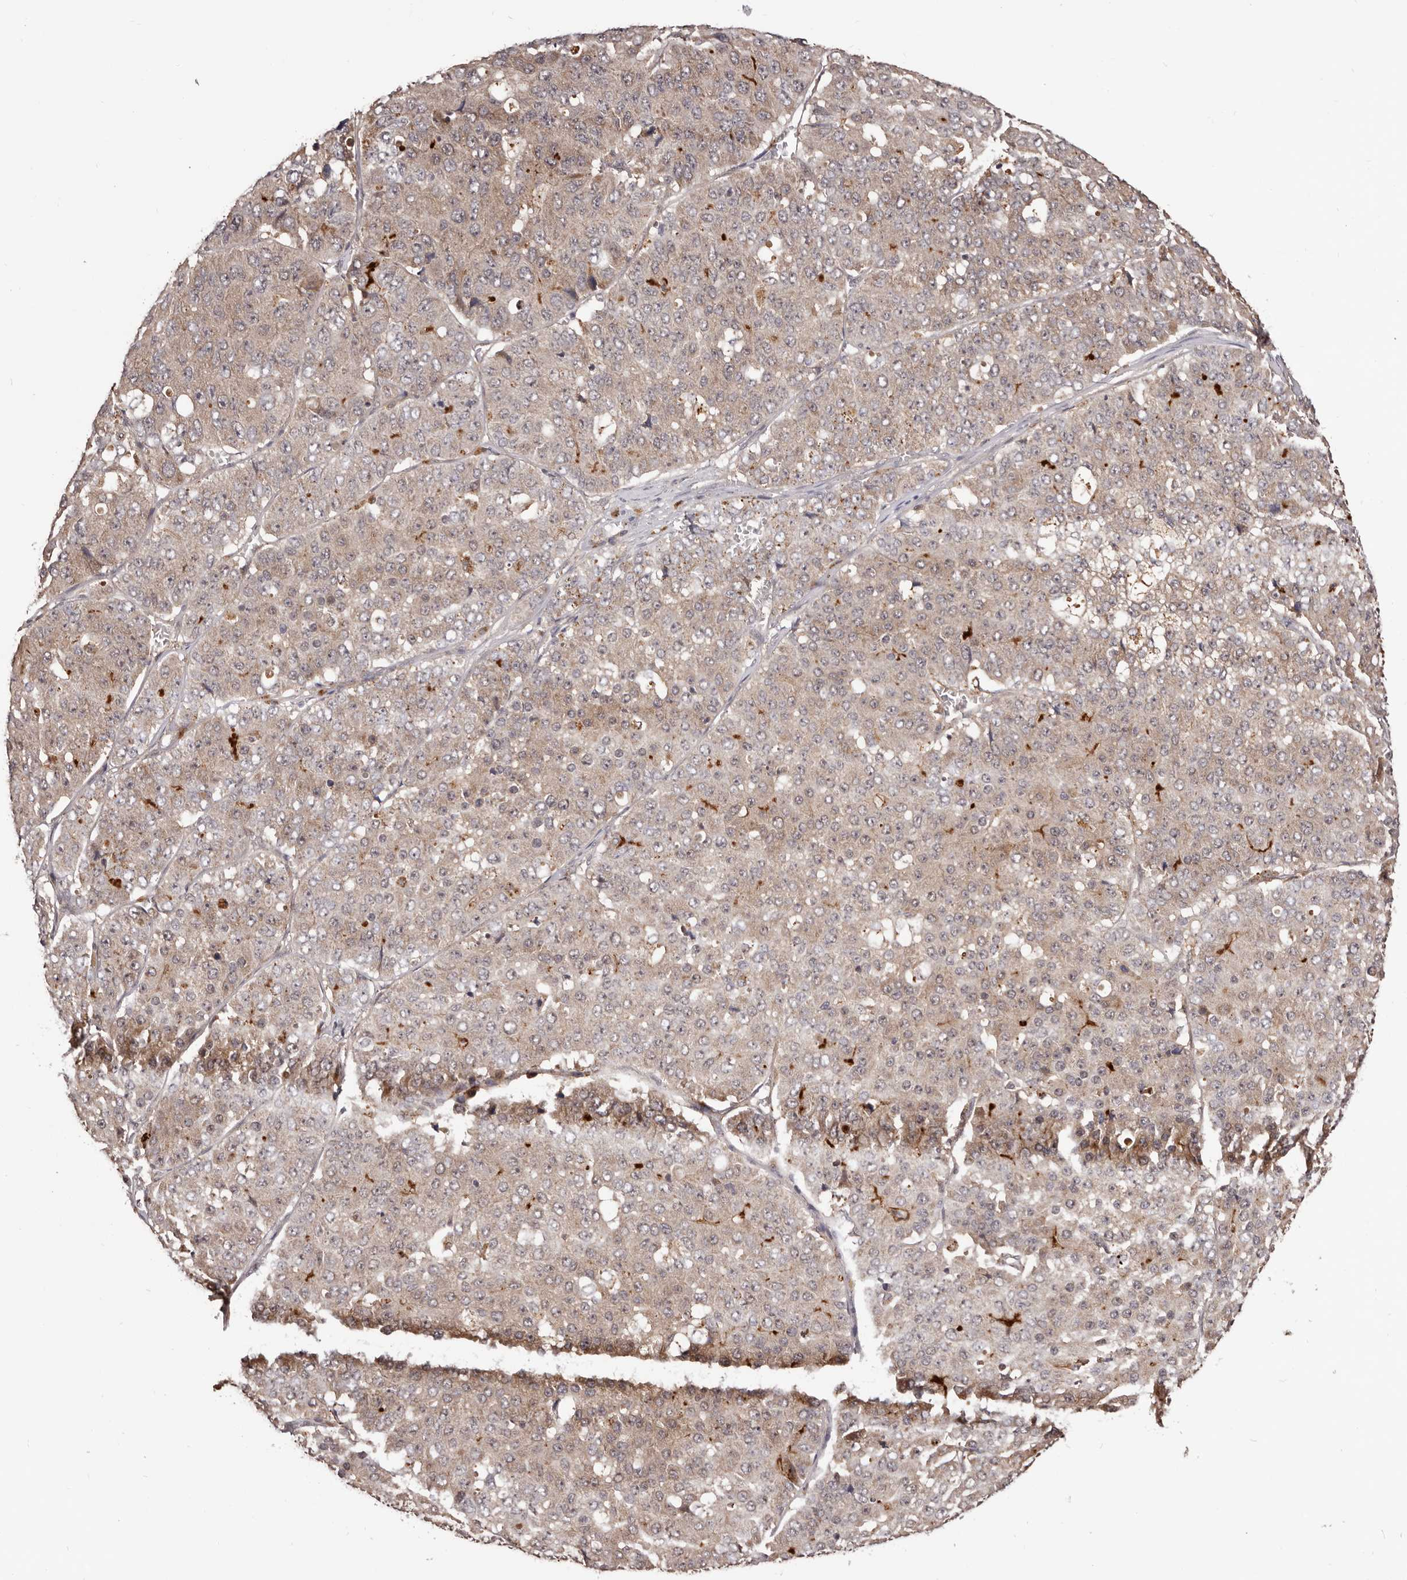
{"staining": {"intensity": "weak", "quantity": ">75%", "location": "cytoplasmic/membranous"}, "tissue": "pancreatic cancer", "cell_type": "Tumor cells", "image_type": "cancer", "snomed": [{"axis": "morphology", "description": "Adenocarcinoma, NOS"}, {"axis": "topography", "description": "Pancreas"}], "caption": "Protein expression analysis of human pancreatic adenocarcinoma reveals weak cytoplasmic/membranous staining in about >75% of tumor cells.", "gene": "MDP1", "patient": {"sex": "male", "age": 50}}